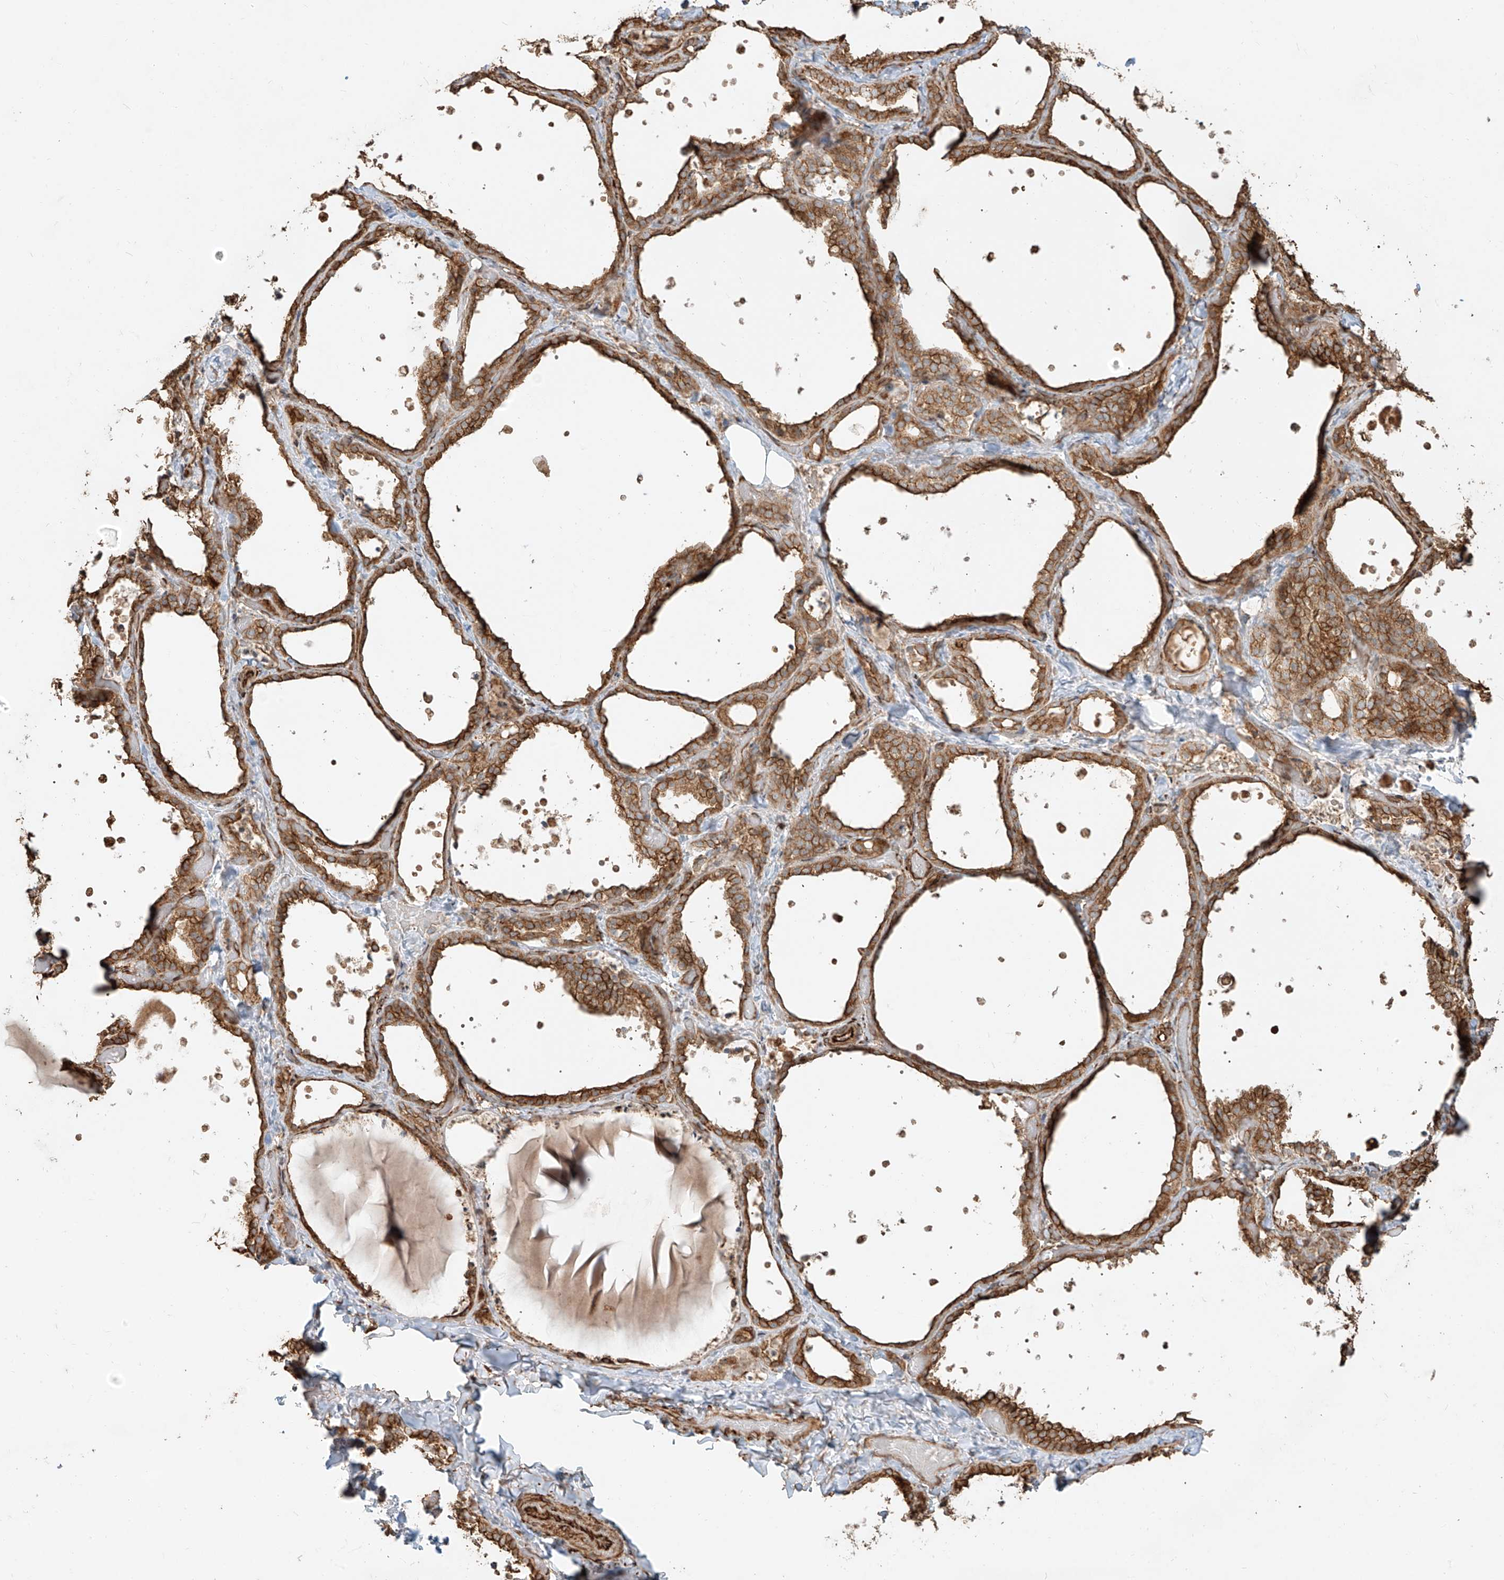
{"staining": {"intensity": "strong", "quantity": ">75%", "location": "cytoplasmic/membranous"}, "tissue": "thyroid gland", "cell_type": "Glandular cells", "image_type": "normal", "snomed": [{"axis": "morphology", "description": "Normal tissue, NOS"}, {"axis": "topography", "description": "Thyroid gland"}], "caption": "Thyroid gland stained with immunohistochemistry (IHC) displays strong cytoplasmic/membranous staining in about >75% of glandular cells.", "gene": "EFNB1", "patient": {"sex": "female", "age": 44}}